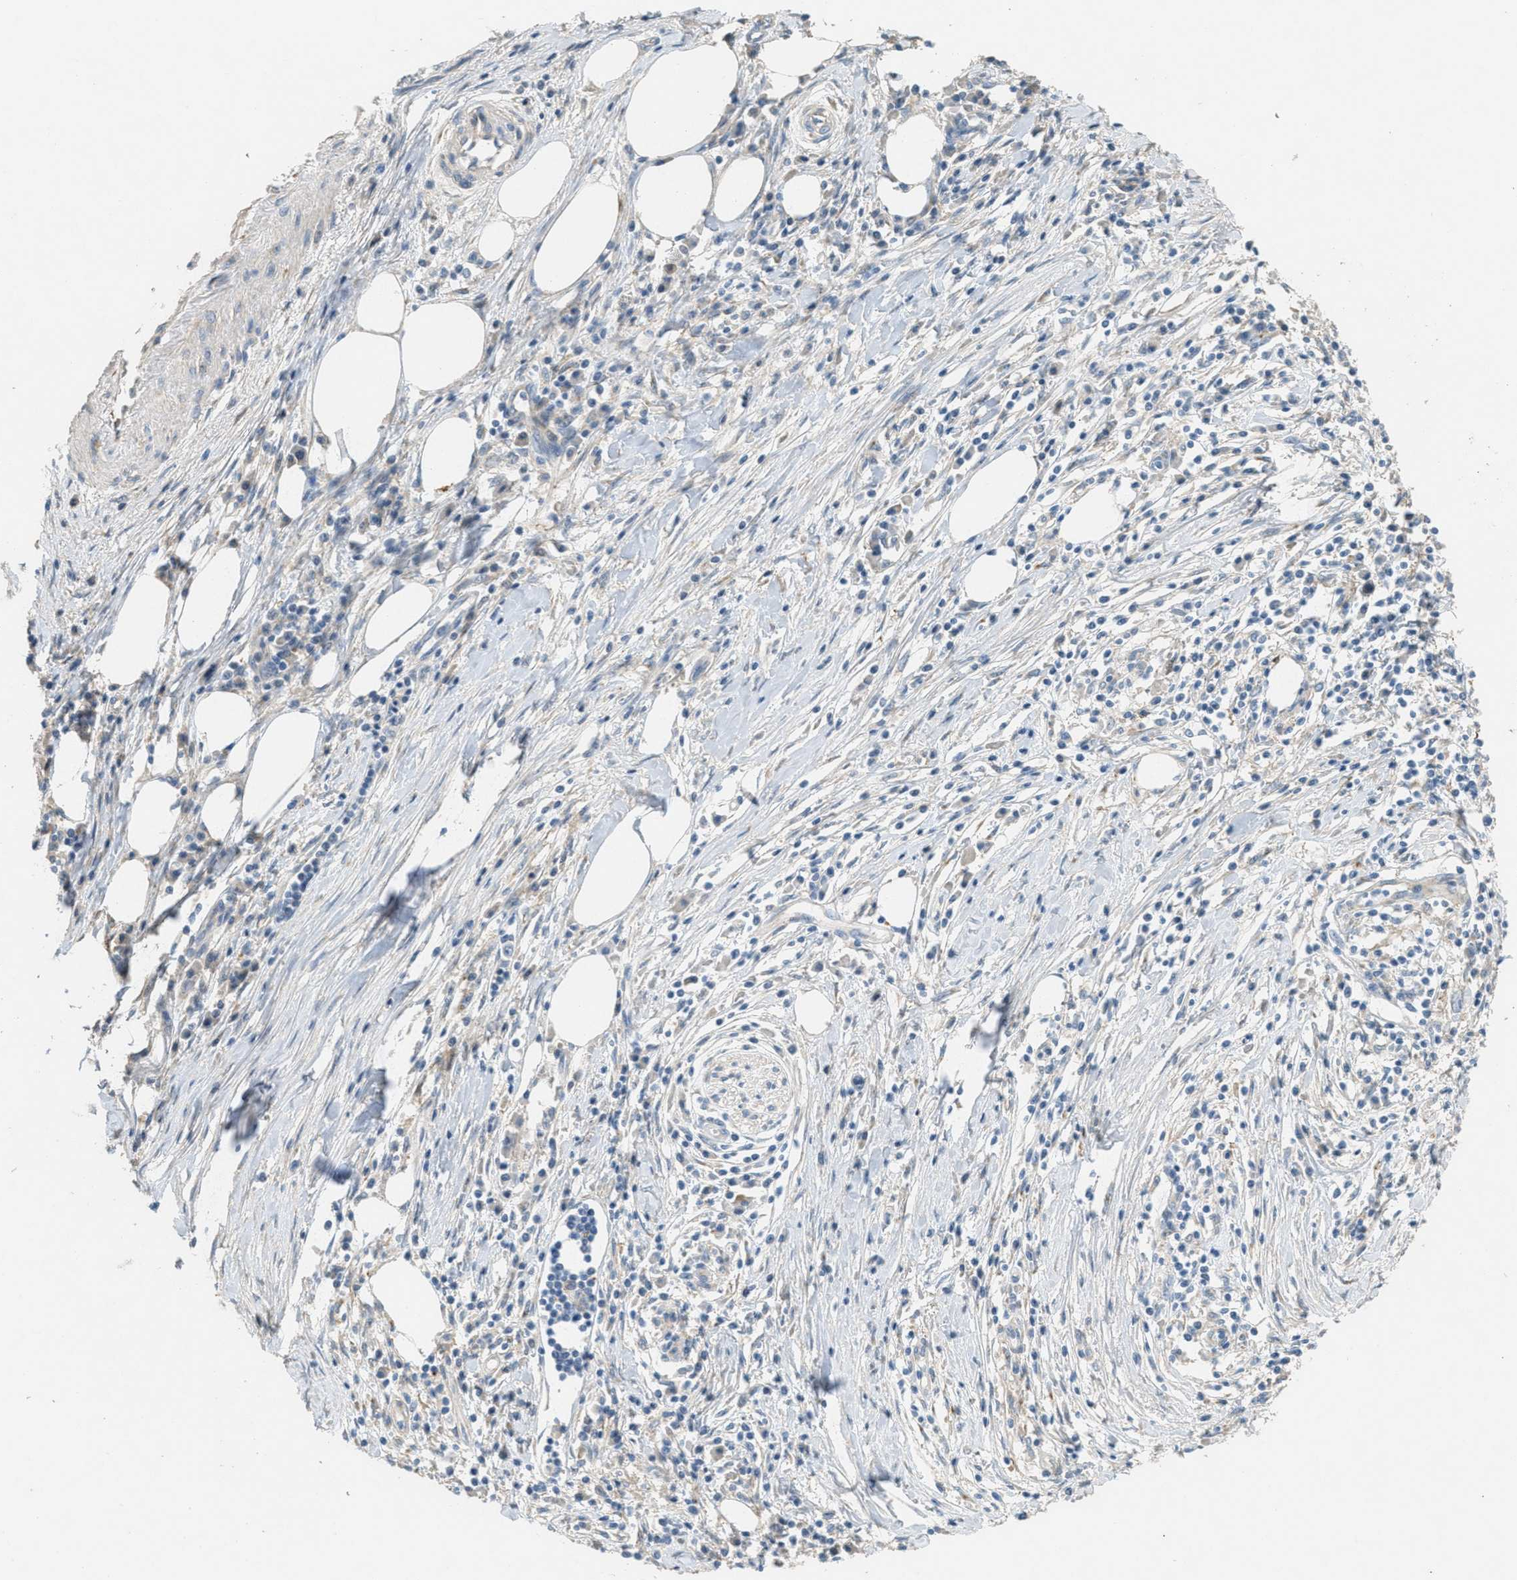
{"staining": {"intensity": "negative", "quantity": "none", "location": "none"}, "tissue": "pancreatic cancer", "cell_type": "Tumor cells", "image_type": "cancer", "snomed": [{"axis": "morphology", "description": "Adenocarcinoma, NOS"}, {"axis": "topography", "description": "Pancreas"}], "caption": "IHC photomicrograph of human pancreatic adenocarcinoma stained for a protein (brown), which reveals no positivity in tumor cells.", "gene": "ADCY5", "patient": {"sex": "female", "age": 70}}